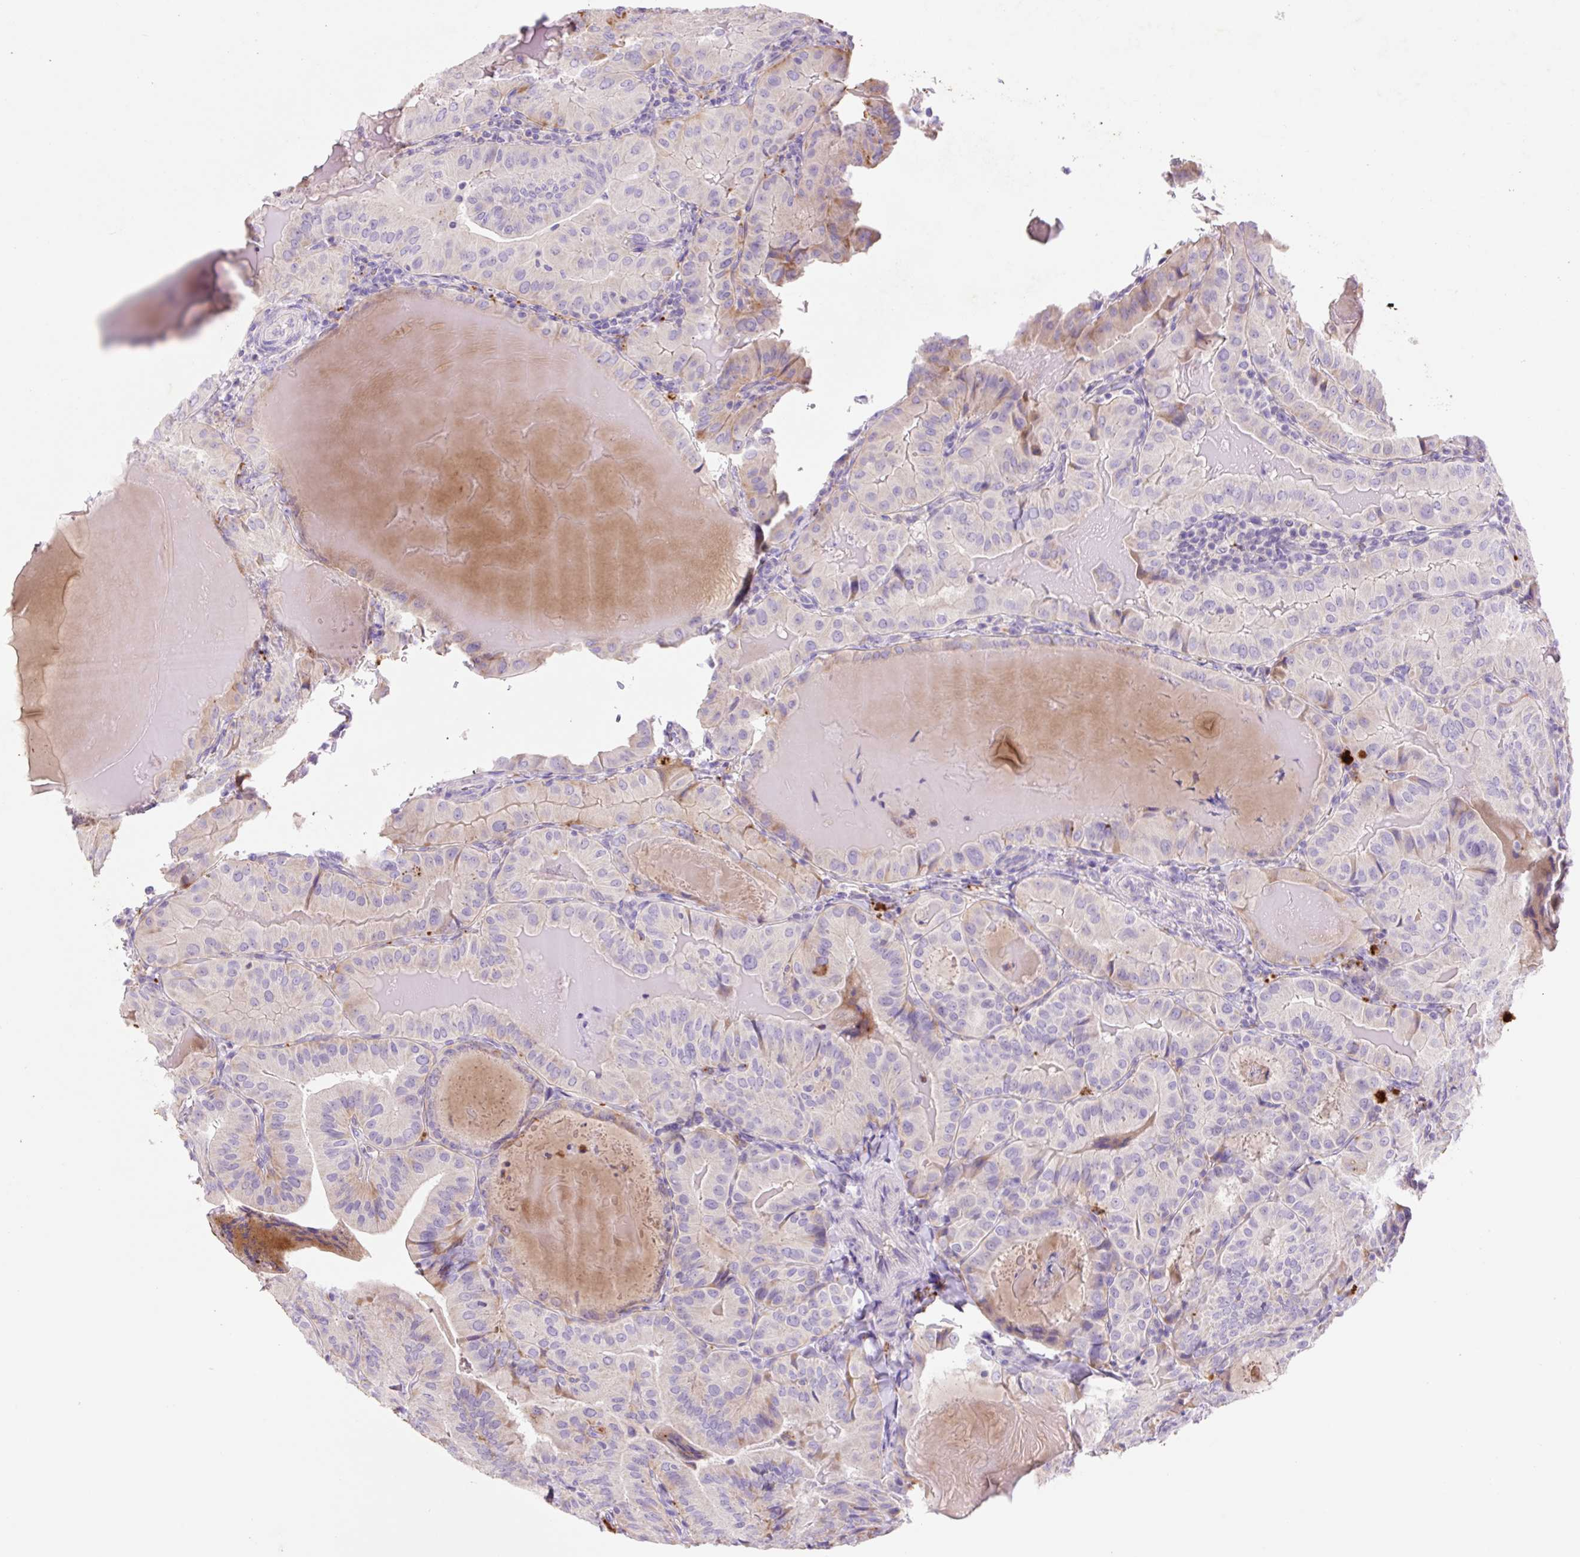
{"staining": {"intensity": "moderate", "quantity": "<25%", "location": "cytoplasmic/membranous"}, "tissue": "thyroid cancer", "cell_type": "Tumor cells", "image_type": "cancer", "snomed": [{"axis": "morphology", "description": "Papillary adenocarcinoma, NOS"}, {"axis": "topography", "description": "Thyroid gland"}], "caption": "A brown stain labels moderate cytoplasmic/membranous positivity of a protein in human thyroid cancer (papillary adenocarcinoma) tumor cells.", "gene": "HEXA", "patient": {"sex": "female", "age": 68}}